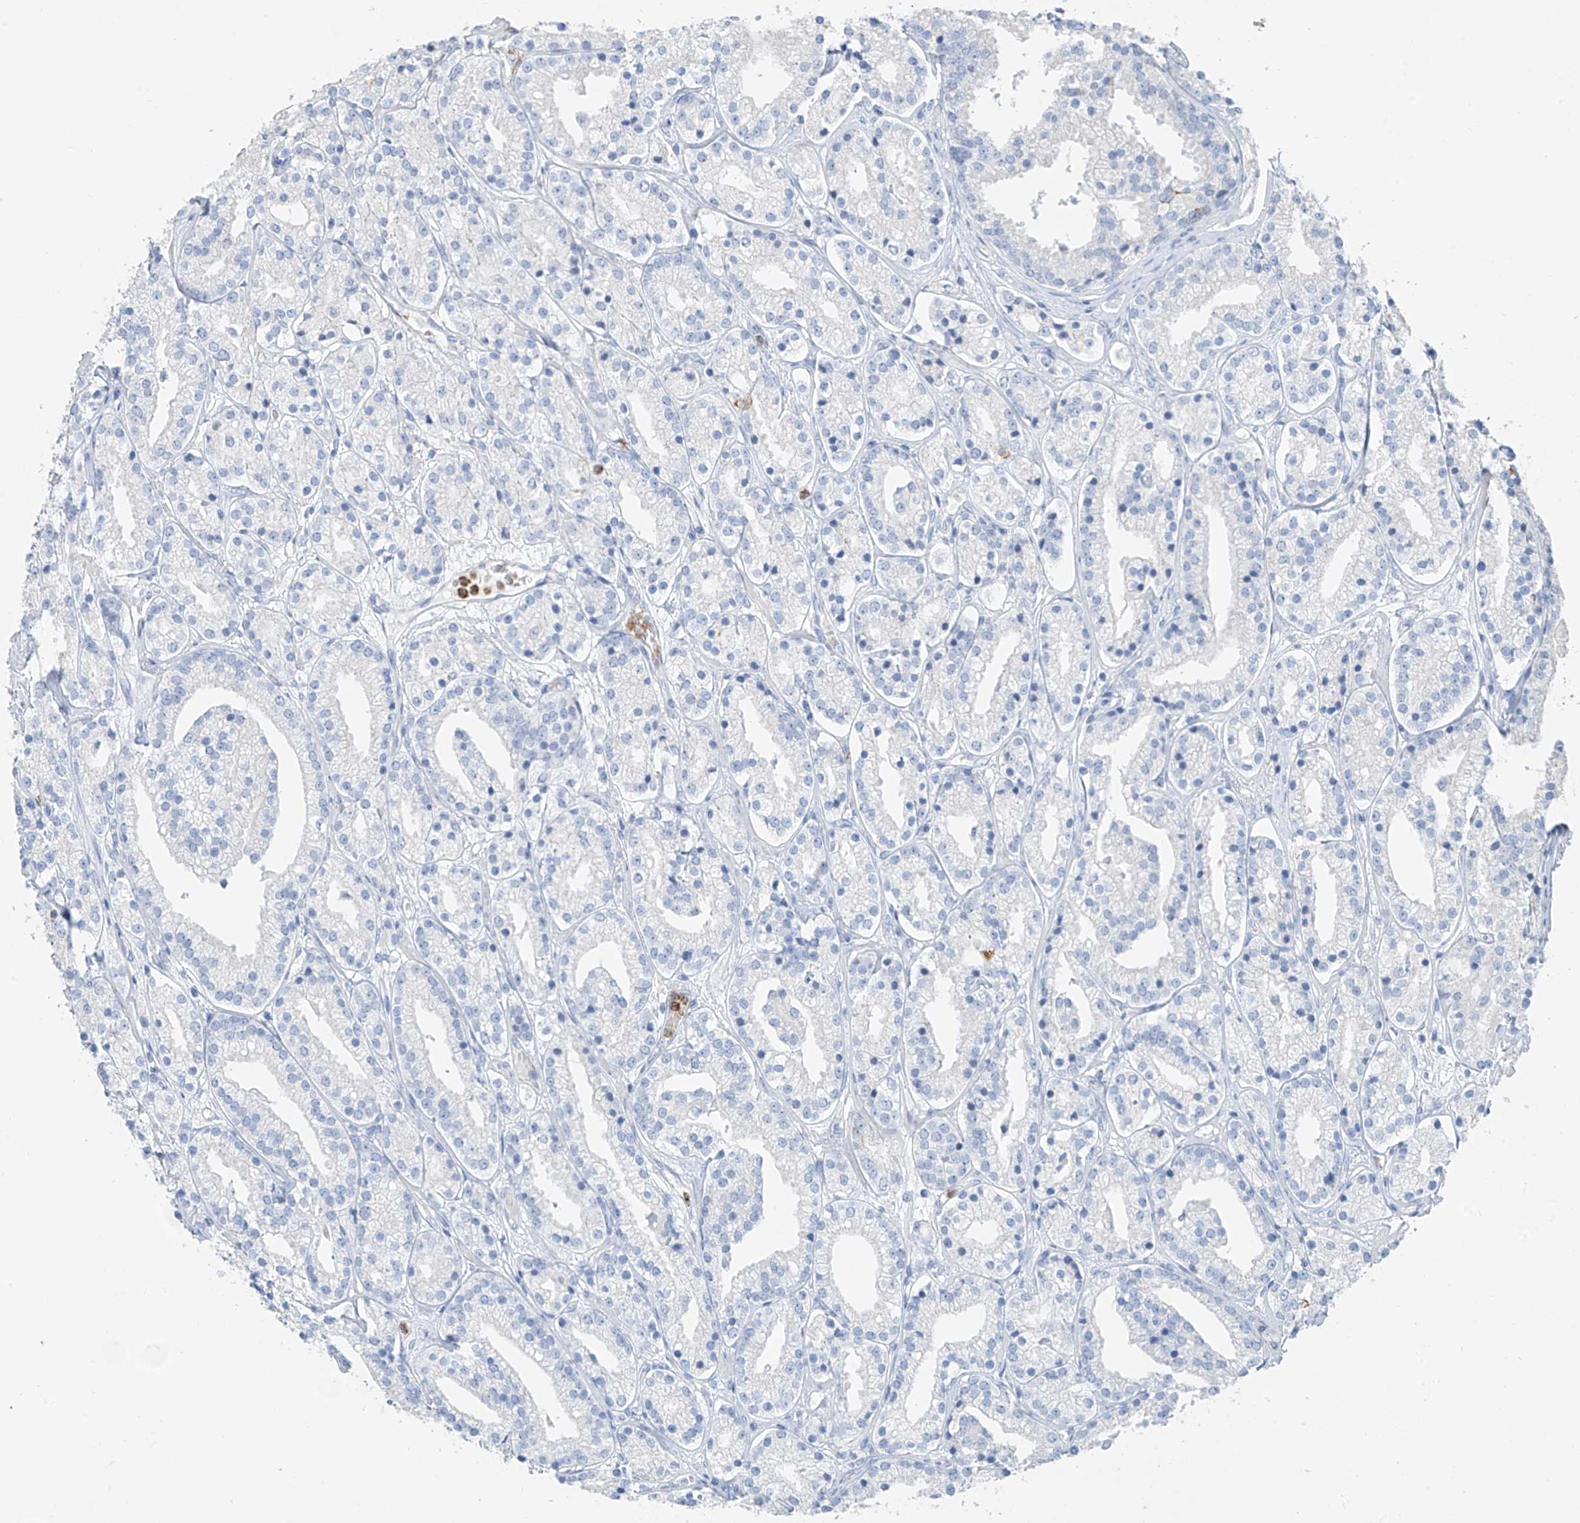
{"staining": {"intensity": "negative", "quantity": "none", "location": "none"}, "tissue": "prostate cancer", "cell_type": "Tumor cells", "image_type": "cancer", "snomed": [{"axis": "morphology", "description": "Adenocarcinoma, High grade"}, {"axis": "topography", "description": "Prostate"}], "caption": "High magnification brightfield microscopy of prostate cancer (adenocarcinoma (high-grade)) stained with DAB (3,3'-diaminobenzidine) (brown) and counterstained with hematoxylin (blue): tumor cells show no significant expression.", "gene": "PAFAH1B3", "patient": {"sex": "male", "age": 69}}